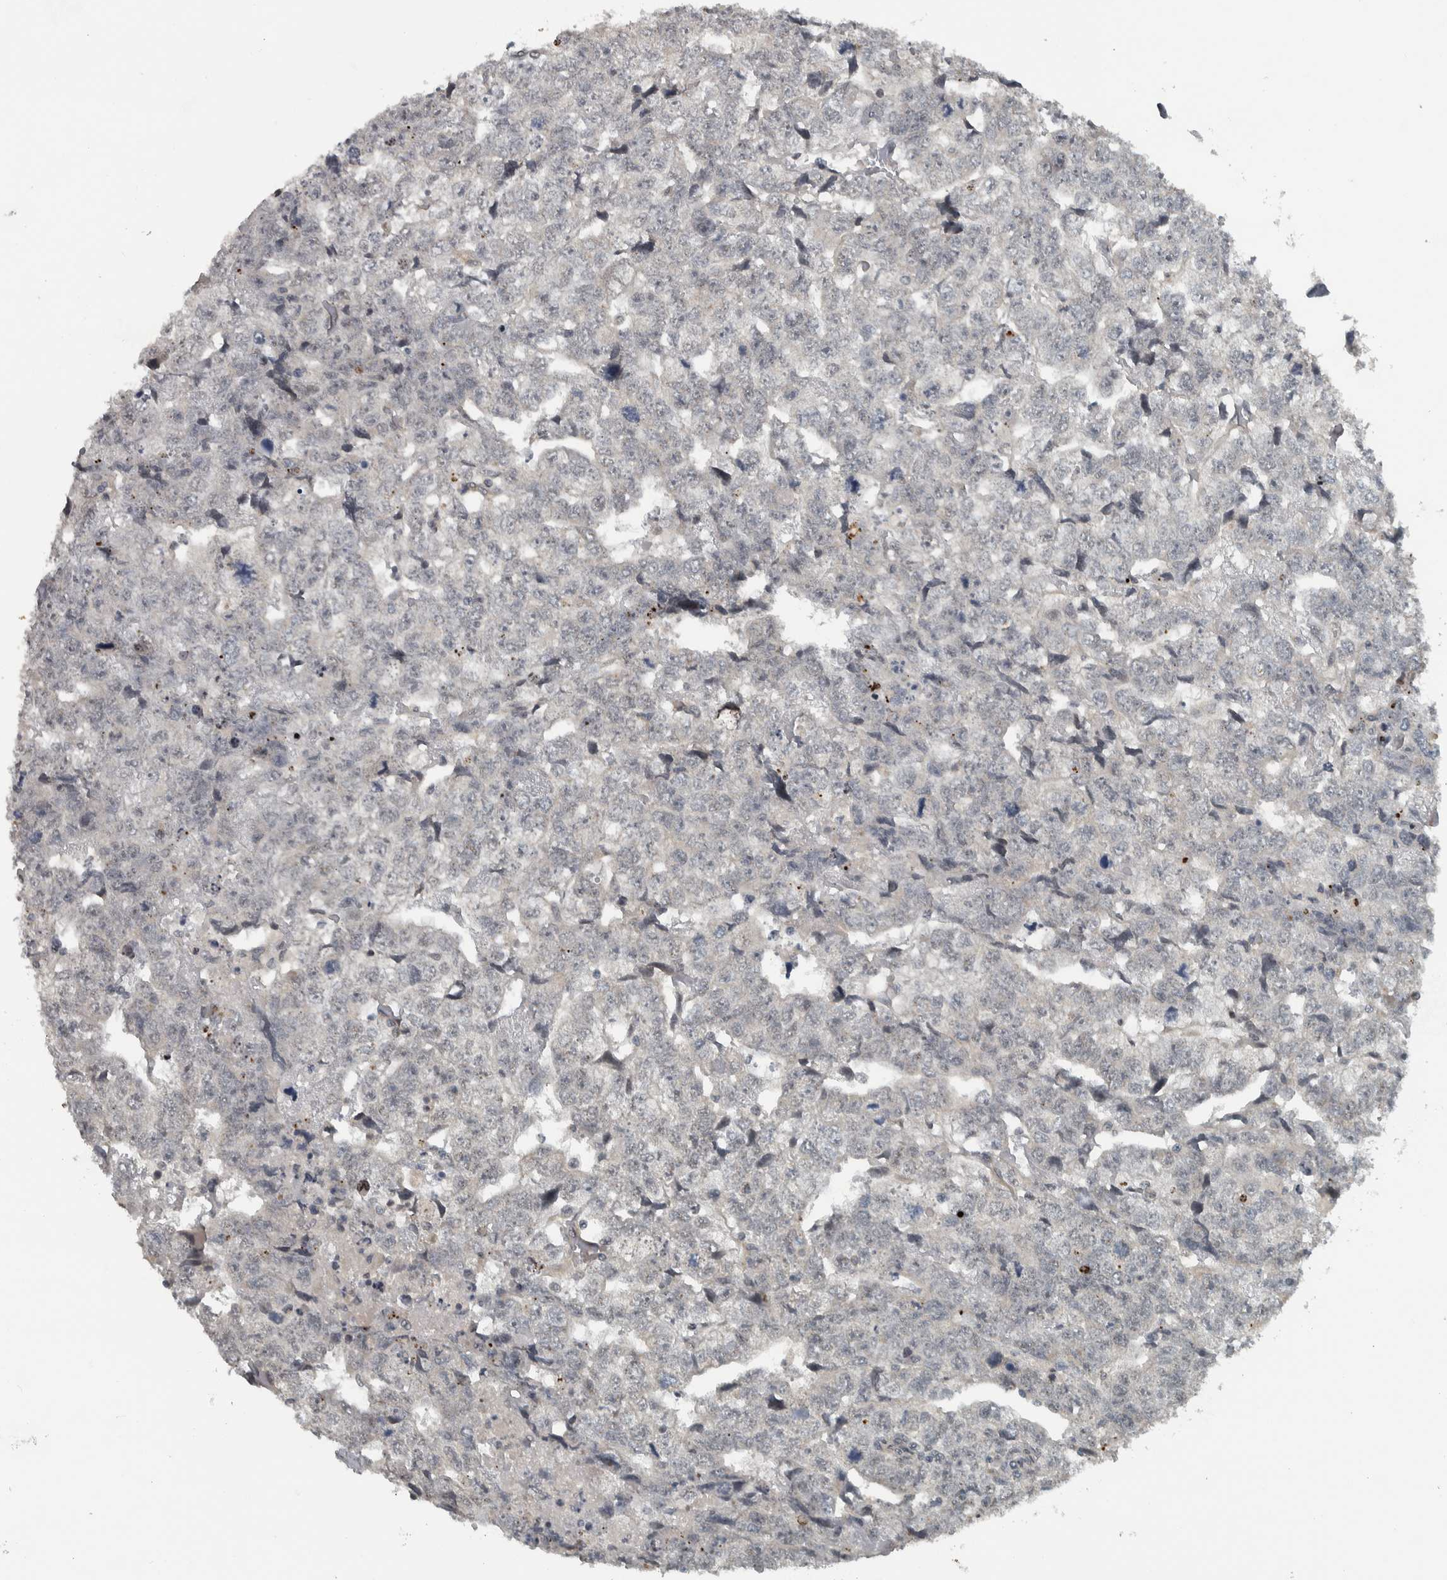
{"staining": {"intensity": "negative", "quantity": "none", "location": "none"}, "tissue": "testis cancer", "cell_type": "Tumor cells", "image_type": "cancer", "snomed": [{"axis": "morphology", "description": "Carcinoma, Embryonal, NOS"}, {"axis": "topography", "description": "Testis"}], "caption": "Tumor cells show no significant protein expression in embryonal carcinoma (testis).", "gene": "NAPG", "patient": {"sex": "male", "age": 36}}